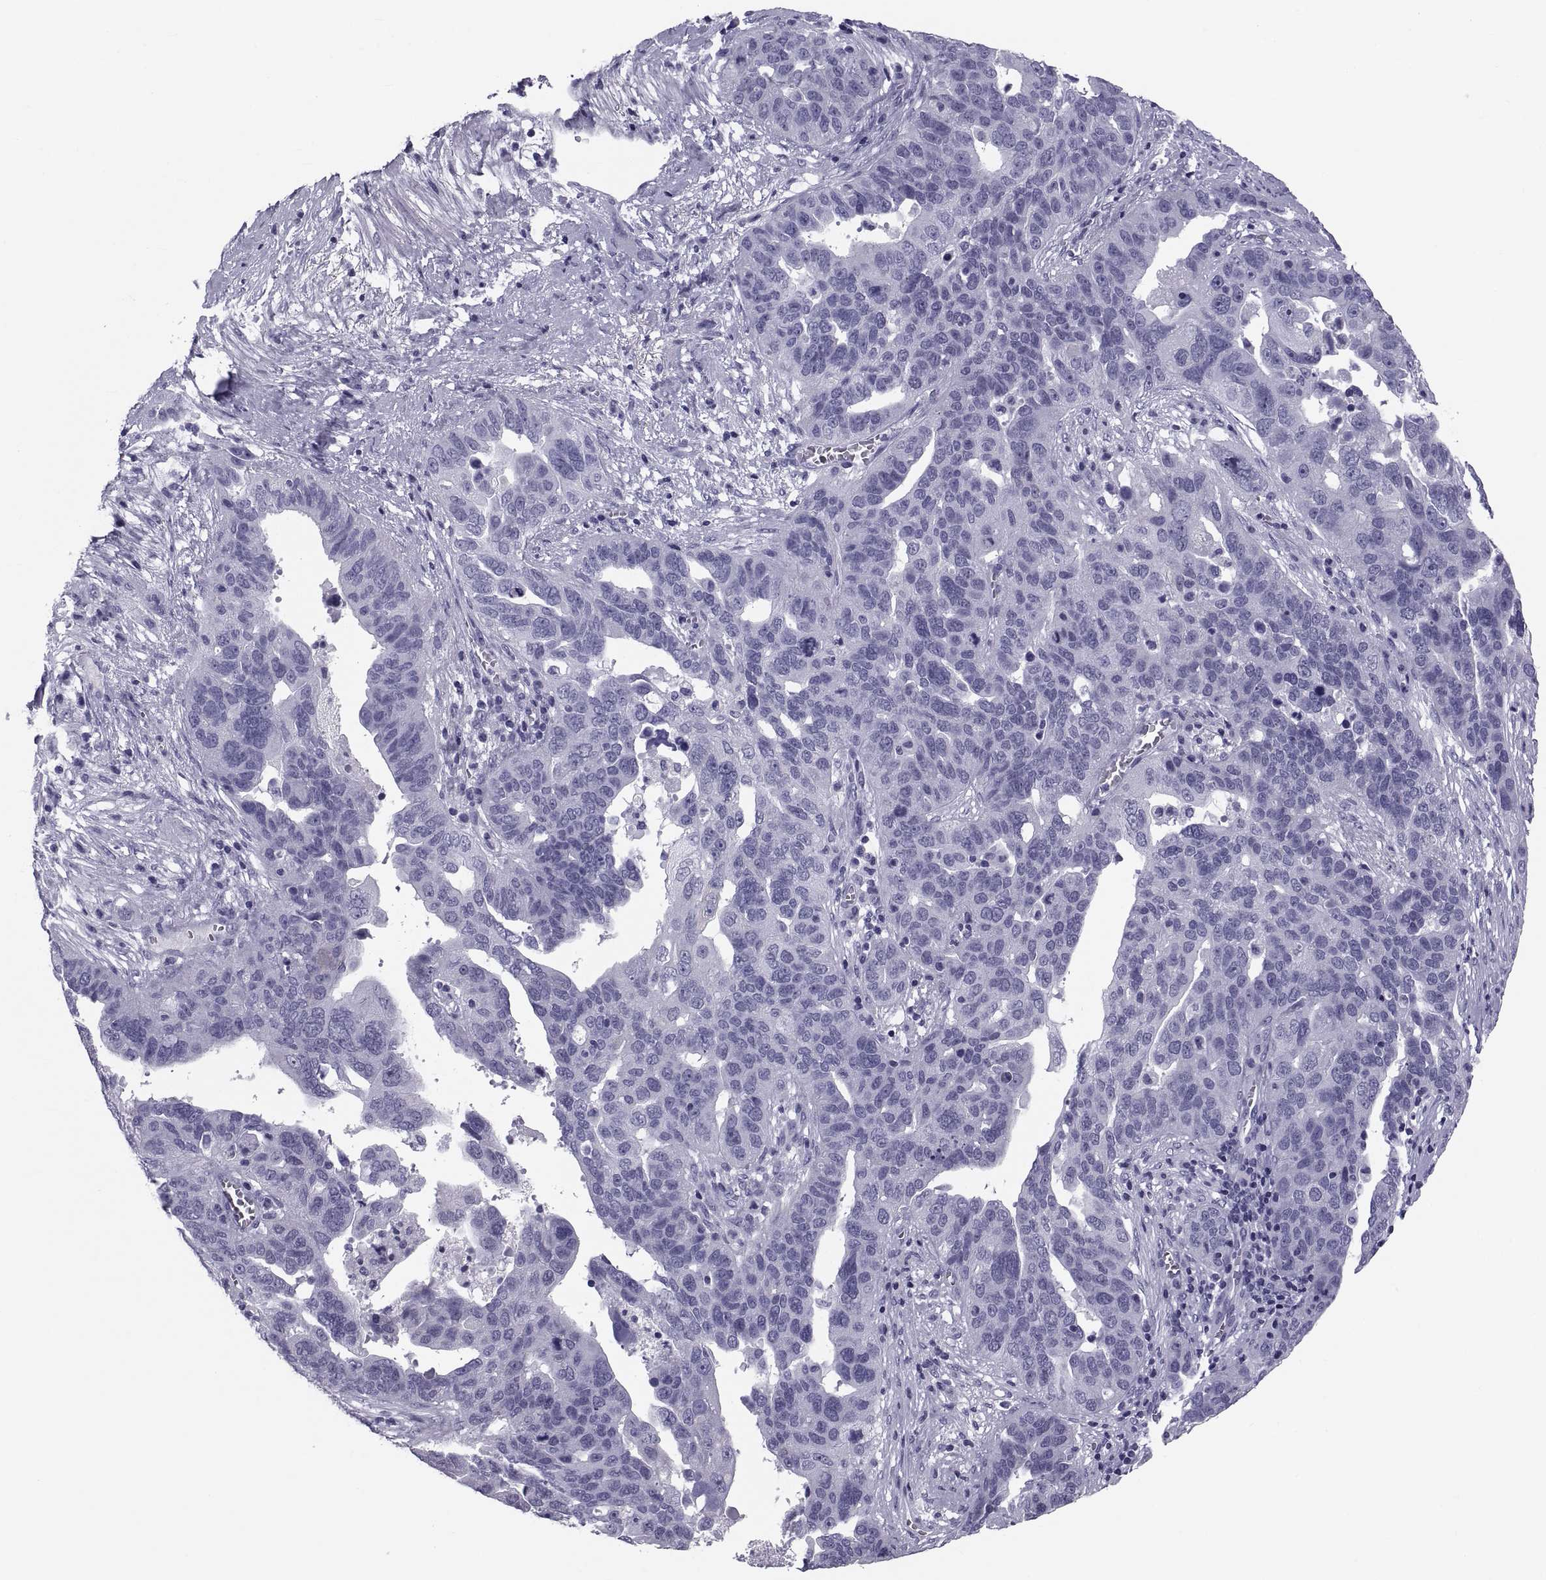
{"staining": {"intensity": "negative", "quantity": "none", "location": "none"}, "tissue": "ovarian cancer", "cell_type": "Tumor cells", "image_type": "cancer", "snomed": [{"axis": "morphology", "description": "Carcinoma, endometroid"}, {"axis": "topography", "description": "Soft tissue"}, {"axis": "topography", "description": "Ovary"}], "caption": "This is an immunohistochemistry image of ovarian cancer. There is no expression in tumor cells.", "gene": "CRISP1", "patient": {"sex": "female", "age": 52}}